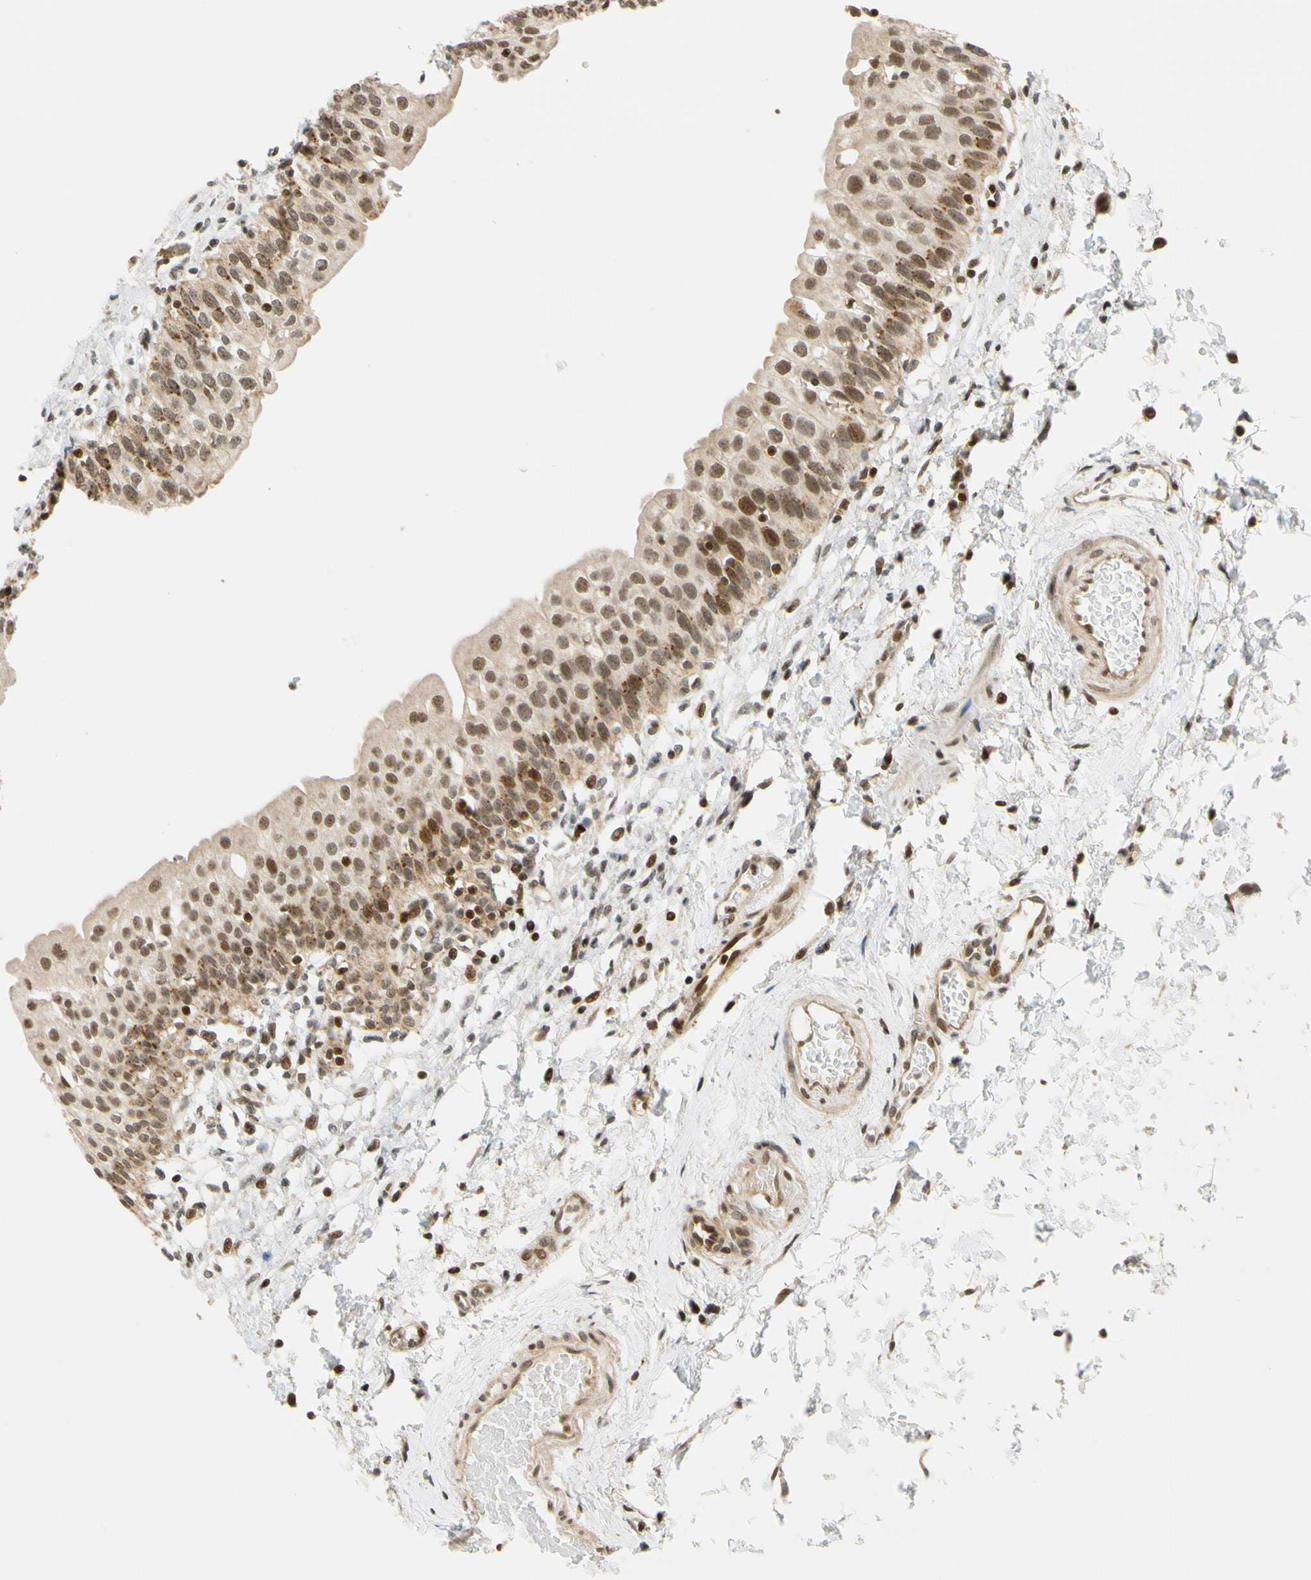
{"staining": {"intensity": "moderate", "quantity": ">75%", "location": "cytoplasmic/membranous,nuclear"}, "tissue": "urinary bladder", "cell_type": "Urothelial cells", "image_type": "normal", "snomed": [{"axis": "morphology", "description": "Normal tissue, NOS"}, {"axis": "topography", "description": "Urinary bladder"}], "caption": "Urothelial cells show medium levels of moderate cytoplasmic/membranous,nuclear positivity in approximately >75% of cells in normal urinary bladder. Using DAB (brown) and hematoxylin (blue) stains, captured at high magnification using brightfield microscopy.", "gene": "CDK7", "patient": {"sex": "male", "age": 55}}